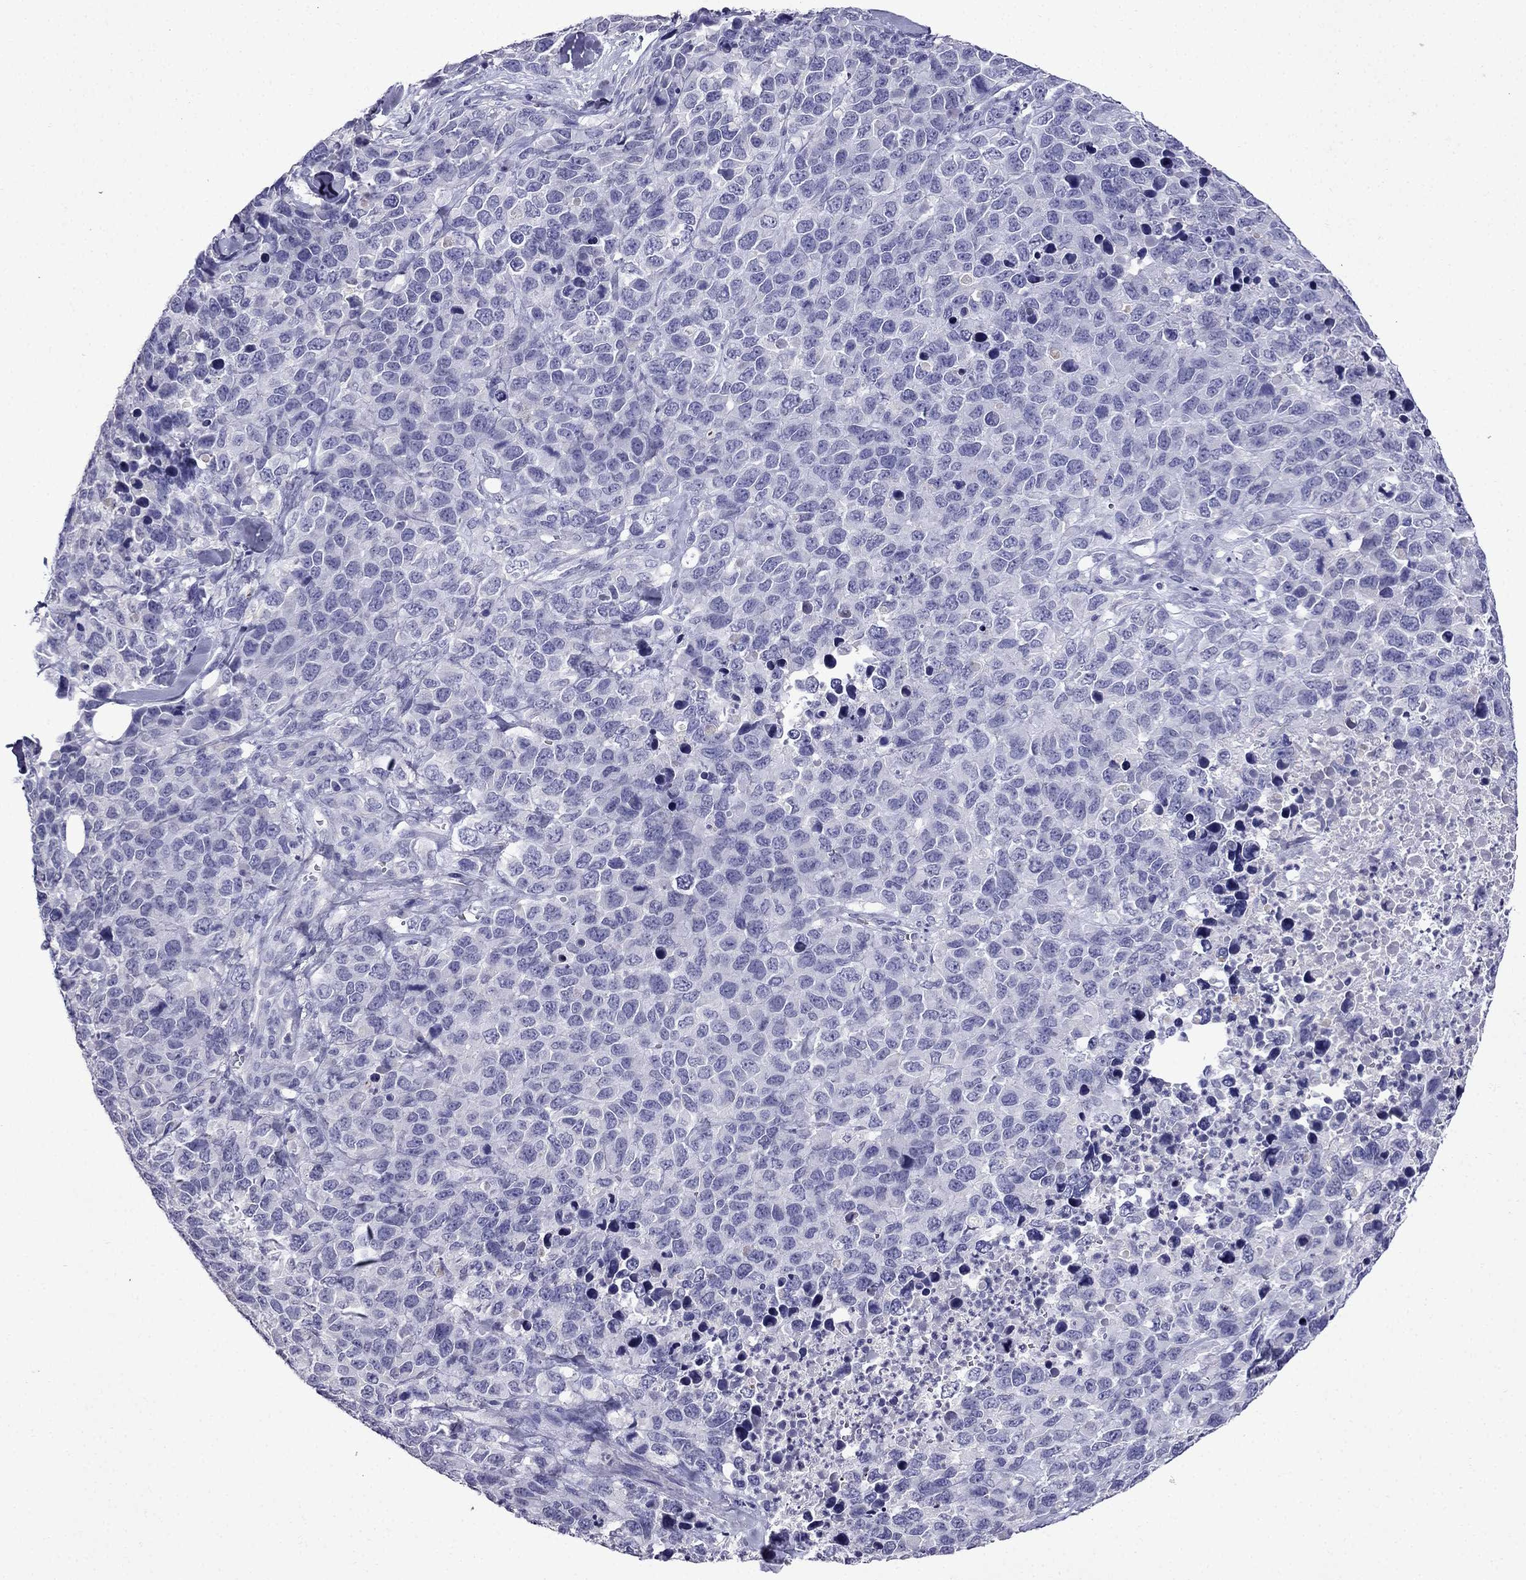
{"staining": {"intensity": "negative", "quantity": "none", "location": "none"}, "tissue": "melanoma", "cell_type": "Tumor cells", "image_type": "cancer", "snomed": [{"axis": "morphology", "description": "Malignant melanoma, Metastatic site"}, {"axis": "topography", "description": "Skin"}], "caption": "This is an immunohistochemistry (IHC) micrograph of human melanoma. There is no staining in tumor cells.", "gene": "DNAH17", "patient": {"sex": "male", "age": 84}}